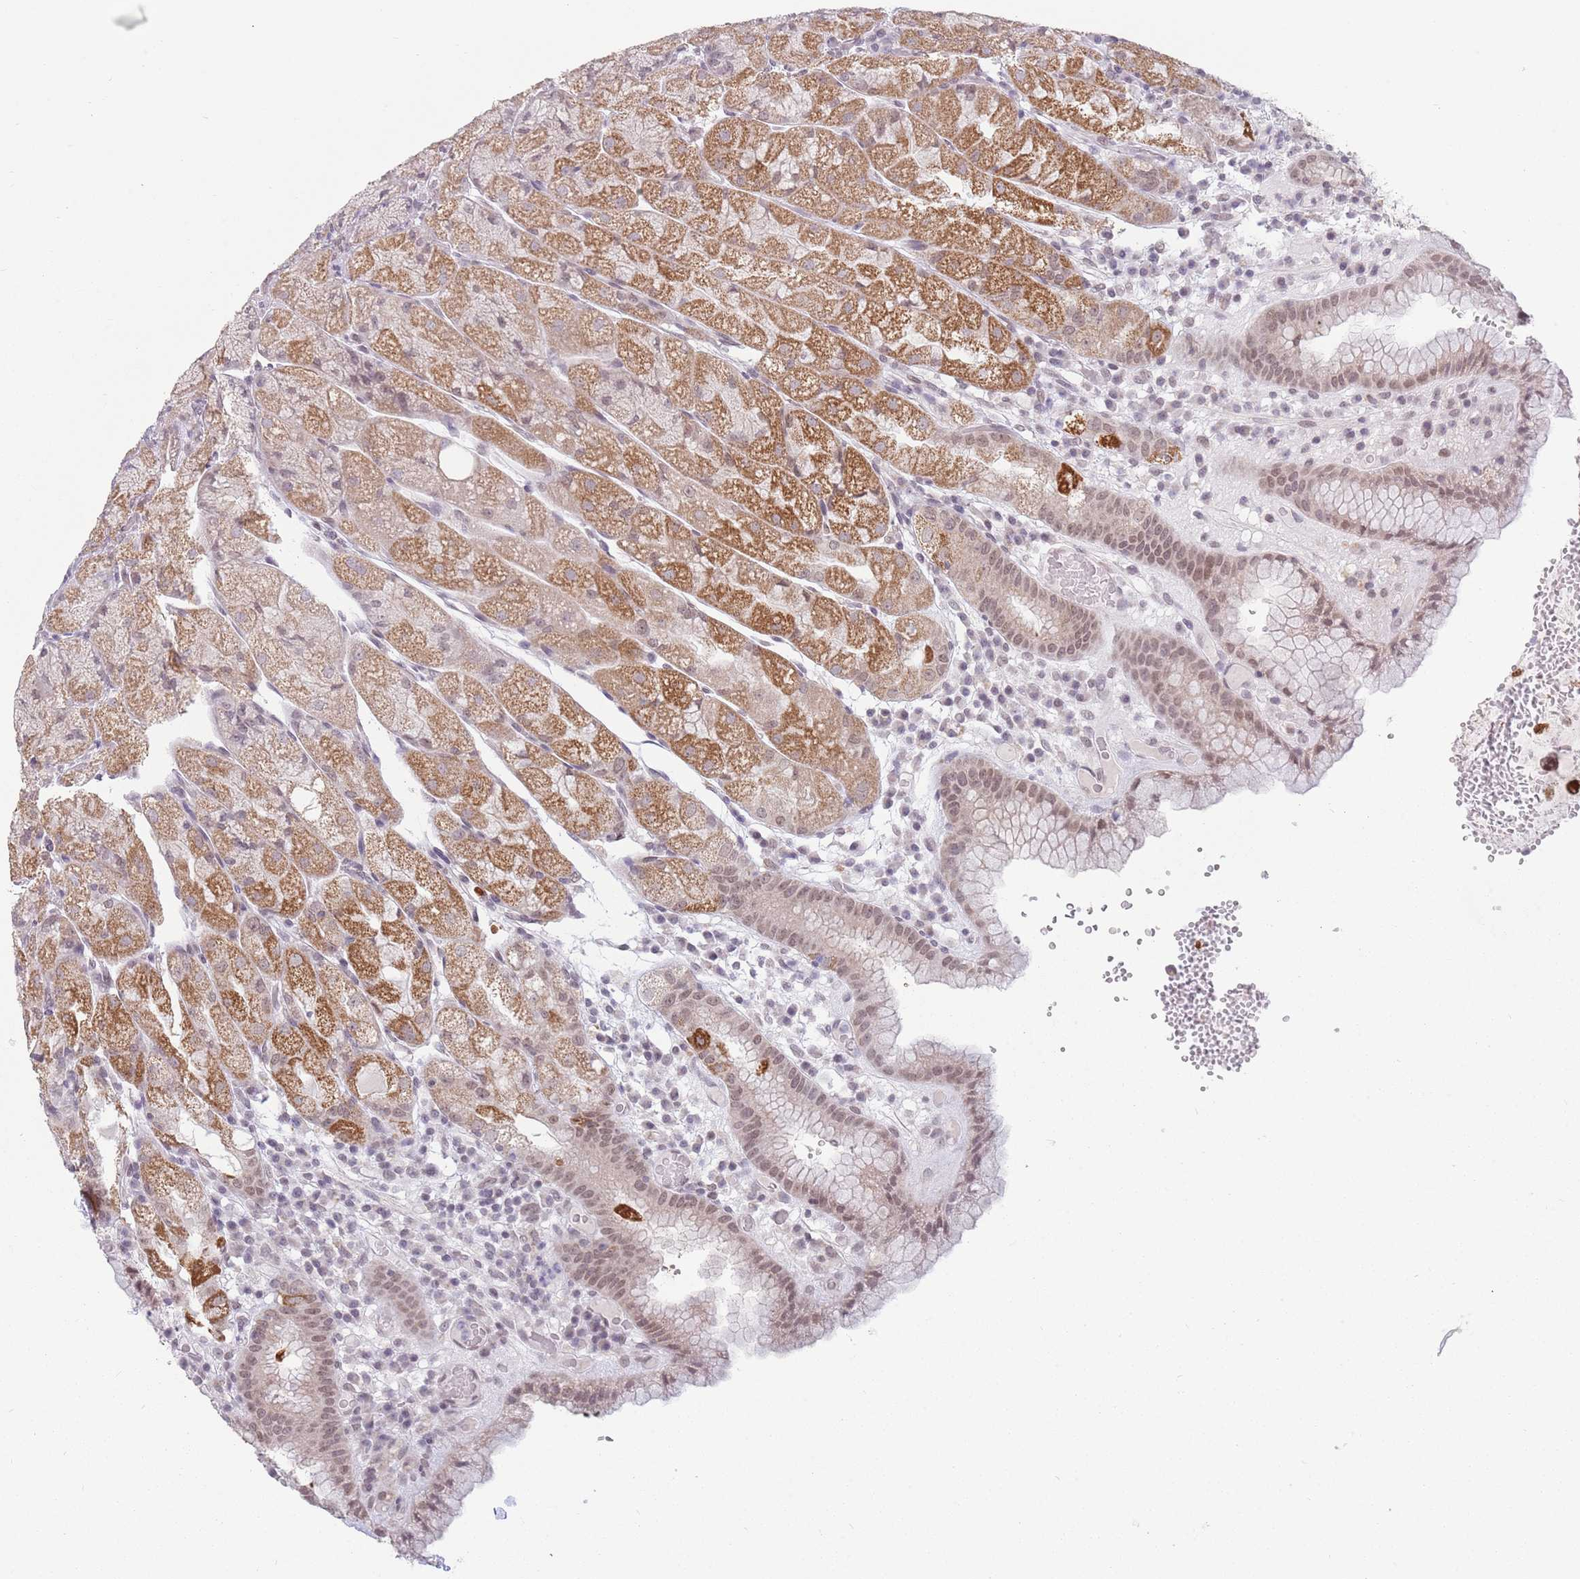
{"staining": {"intensity": "moderate", "quantity": ">75%", "location": "cytoplasmic/membranous,nuclear"}, "tissue": "stomach", "cell_type": "Glandular cells", "image_type": "normal", "snomed": [{"axis": "morphology", "description": "Normal tissue, NOS"}, {"axis": "topography", "description": "Stomach, upper"}], "caption": "DAB immunohistochemical staining of normal human stomach reveals moderate cytoplasmic/membranous,nuclear protein staining in about >75% of glandular cells. (Stains: DAB in brown, nuclei in blue, Microscopy: brightfield microscopy at high magnification).", "gene": "ZNF574", "patient": {"sex": "male", "age": 52}}